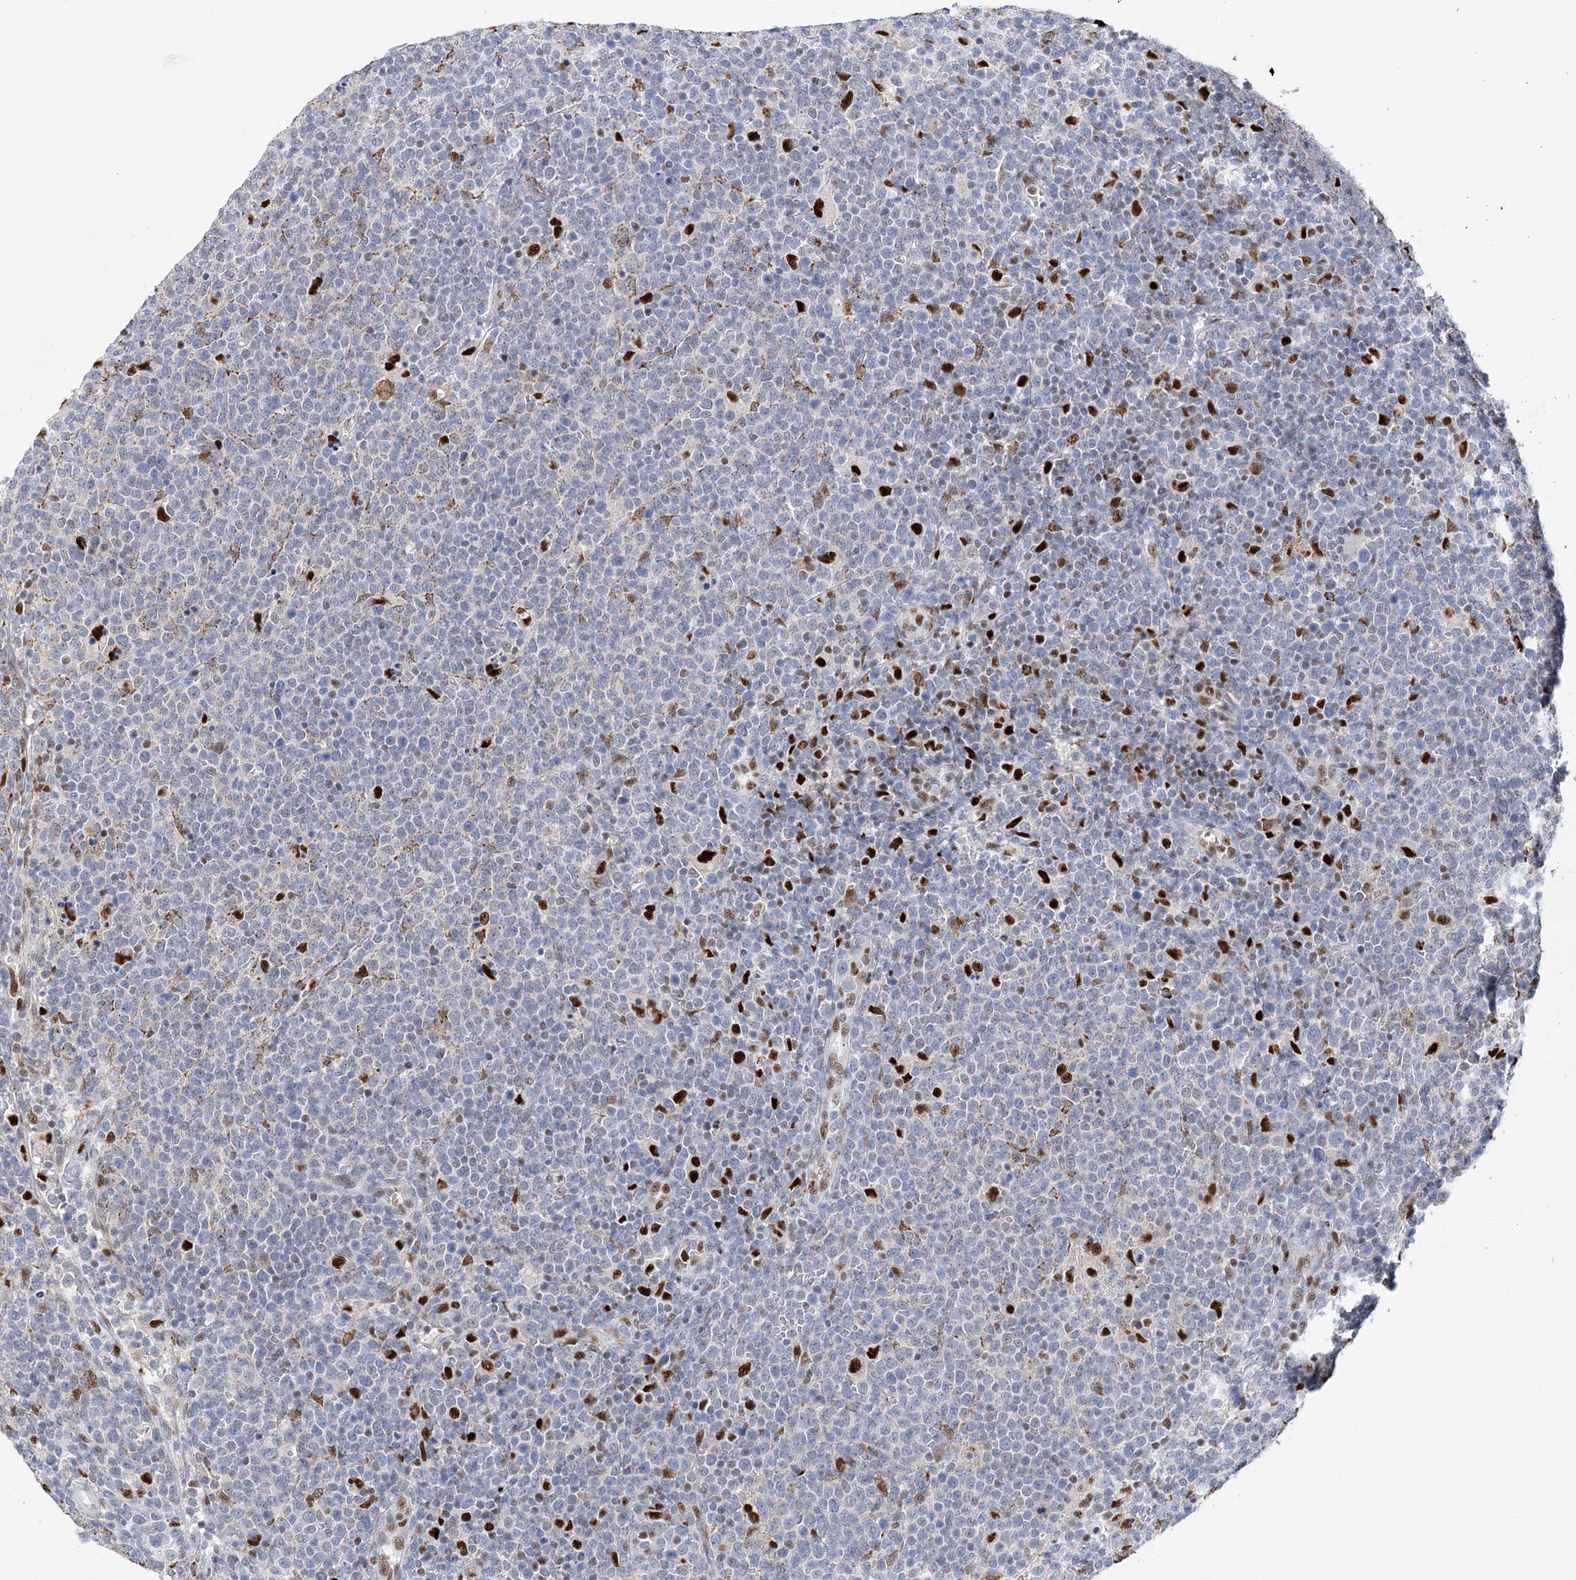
{"staining": {"intensity": "negative", "quantity": "none", "location": "none"}, "tissue": "lymphoma", "cell_type": "Tumor cells", "image_type": "cancer", "snomed": [{"axis": "morphology", "description": "Malignant lymphoma, non-Hodgkin's type, High grade"}, {"axis": "topography", "description": "Lymph node"}], "caption": "Immunohistochemistry micrograph of neoplastic tissue: malignant lymphoma, non-Hodgkin's type (high-grade) stained with DAB (3,3'-diaminobenzidine) displays no significant protein staining in tumor cells. (DAB (3,3'-diaminobenzidine) immunohistochemistry visualized using brightfield microscopy, high magnification).", "gene": "NIT2", "patient": {"sex": "male", "age": 61}}